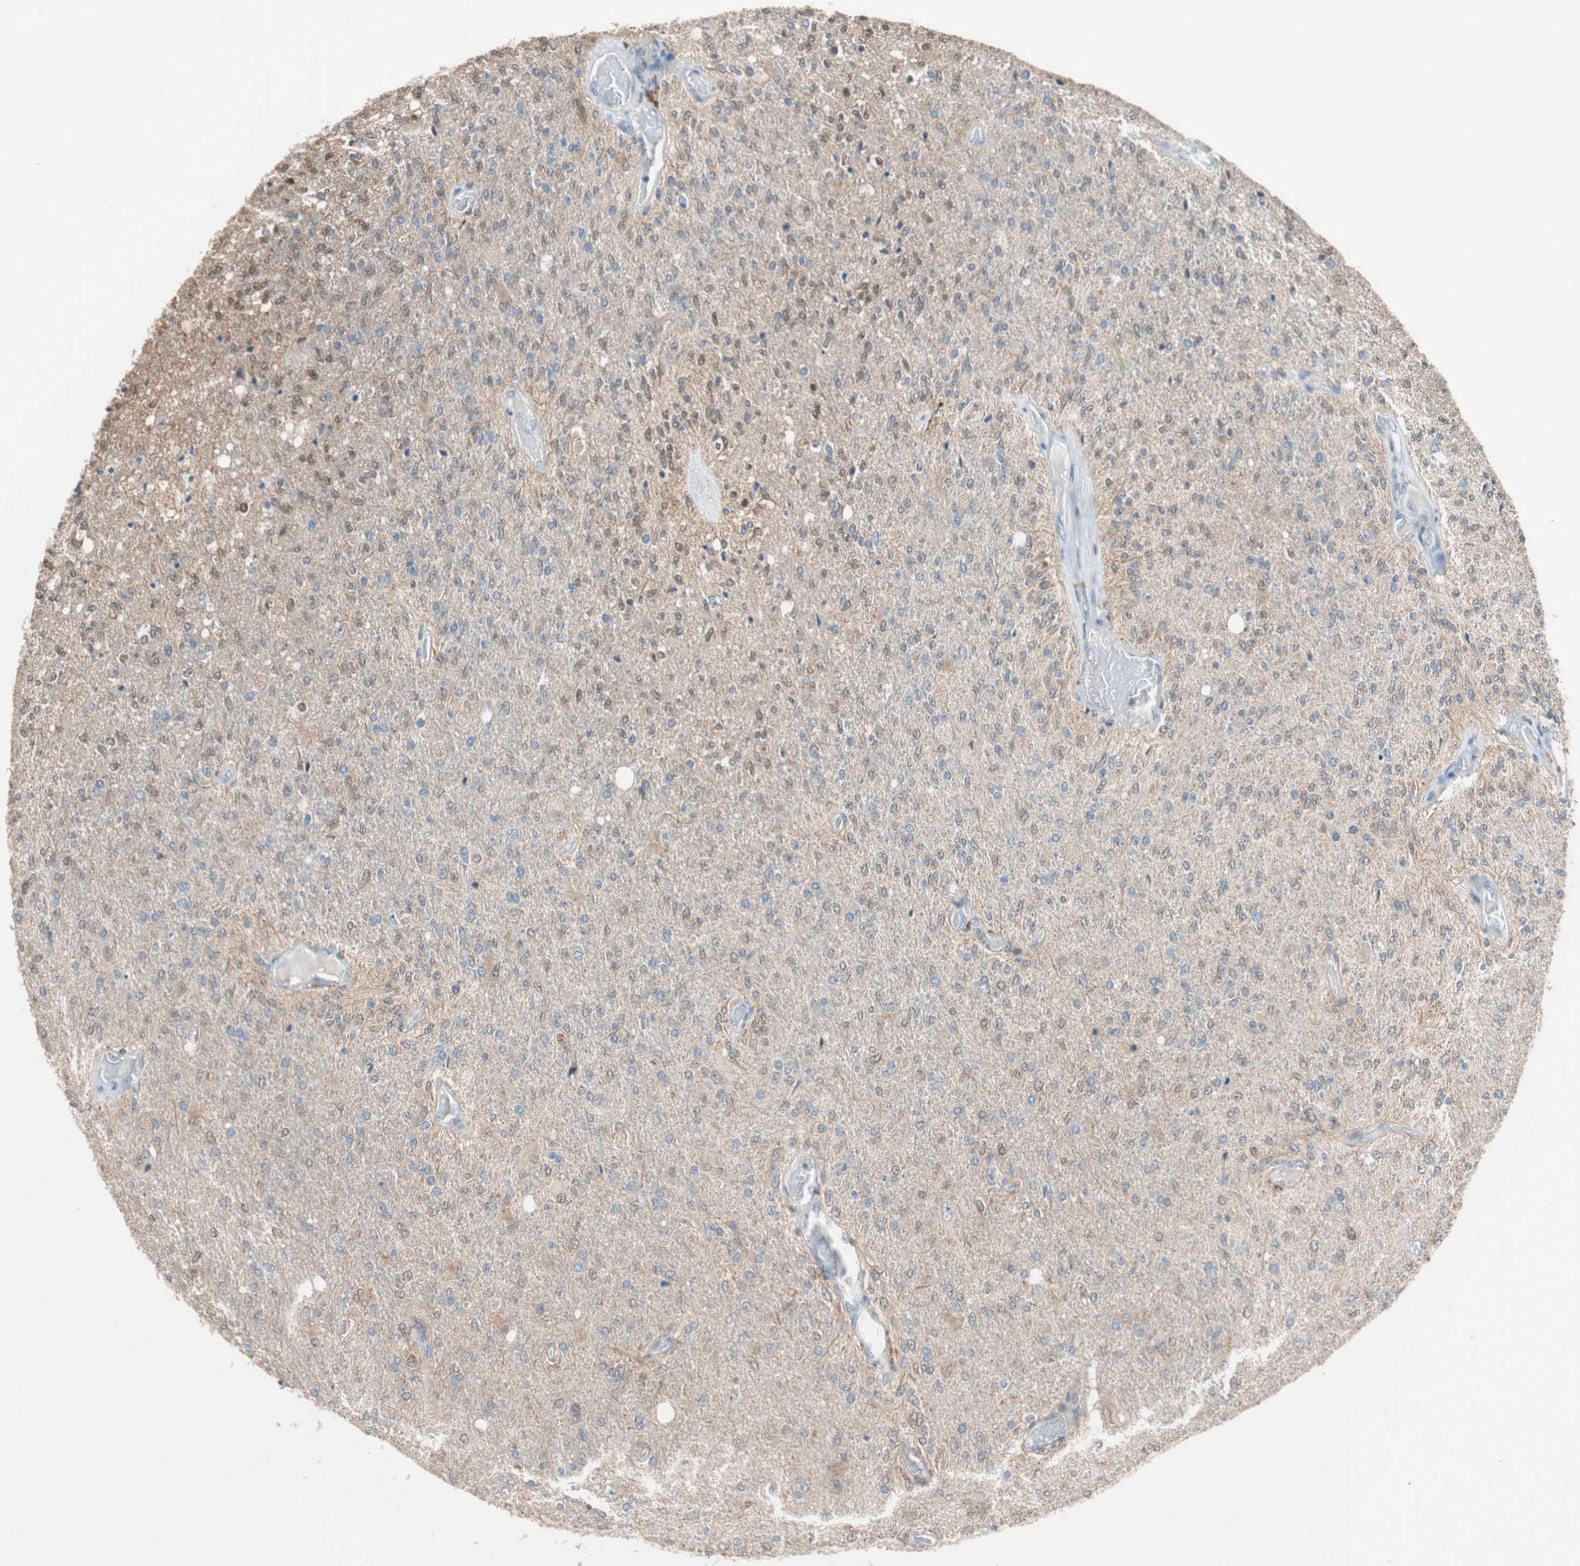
{"staining": {"intensity": "weak", "quantity": "<25%", "location": "cytoplasmic/membranous"}, "tissue": "glioma", "cell_type": "Tumor cells", "image_type": "cancer", "snomed": [{"axis": "morphology", "description": "Normal tissue, NOS"}, {"axis": "morphology", "description": "Glioma, malignant, High grade"}, {"axis": "topography", "description": "Cerebral cortex"}], "caption": "Glioma was stained to show a protein in brown. There is no significant staining in tumor cells.", "gene": "PIK3R3", "patient": {"sex": "male", "age": 77}}